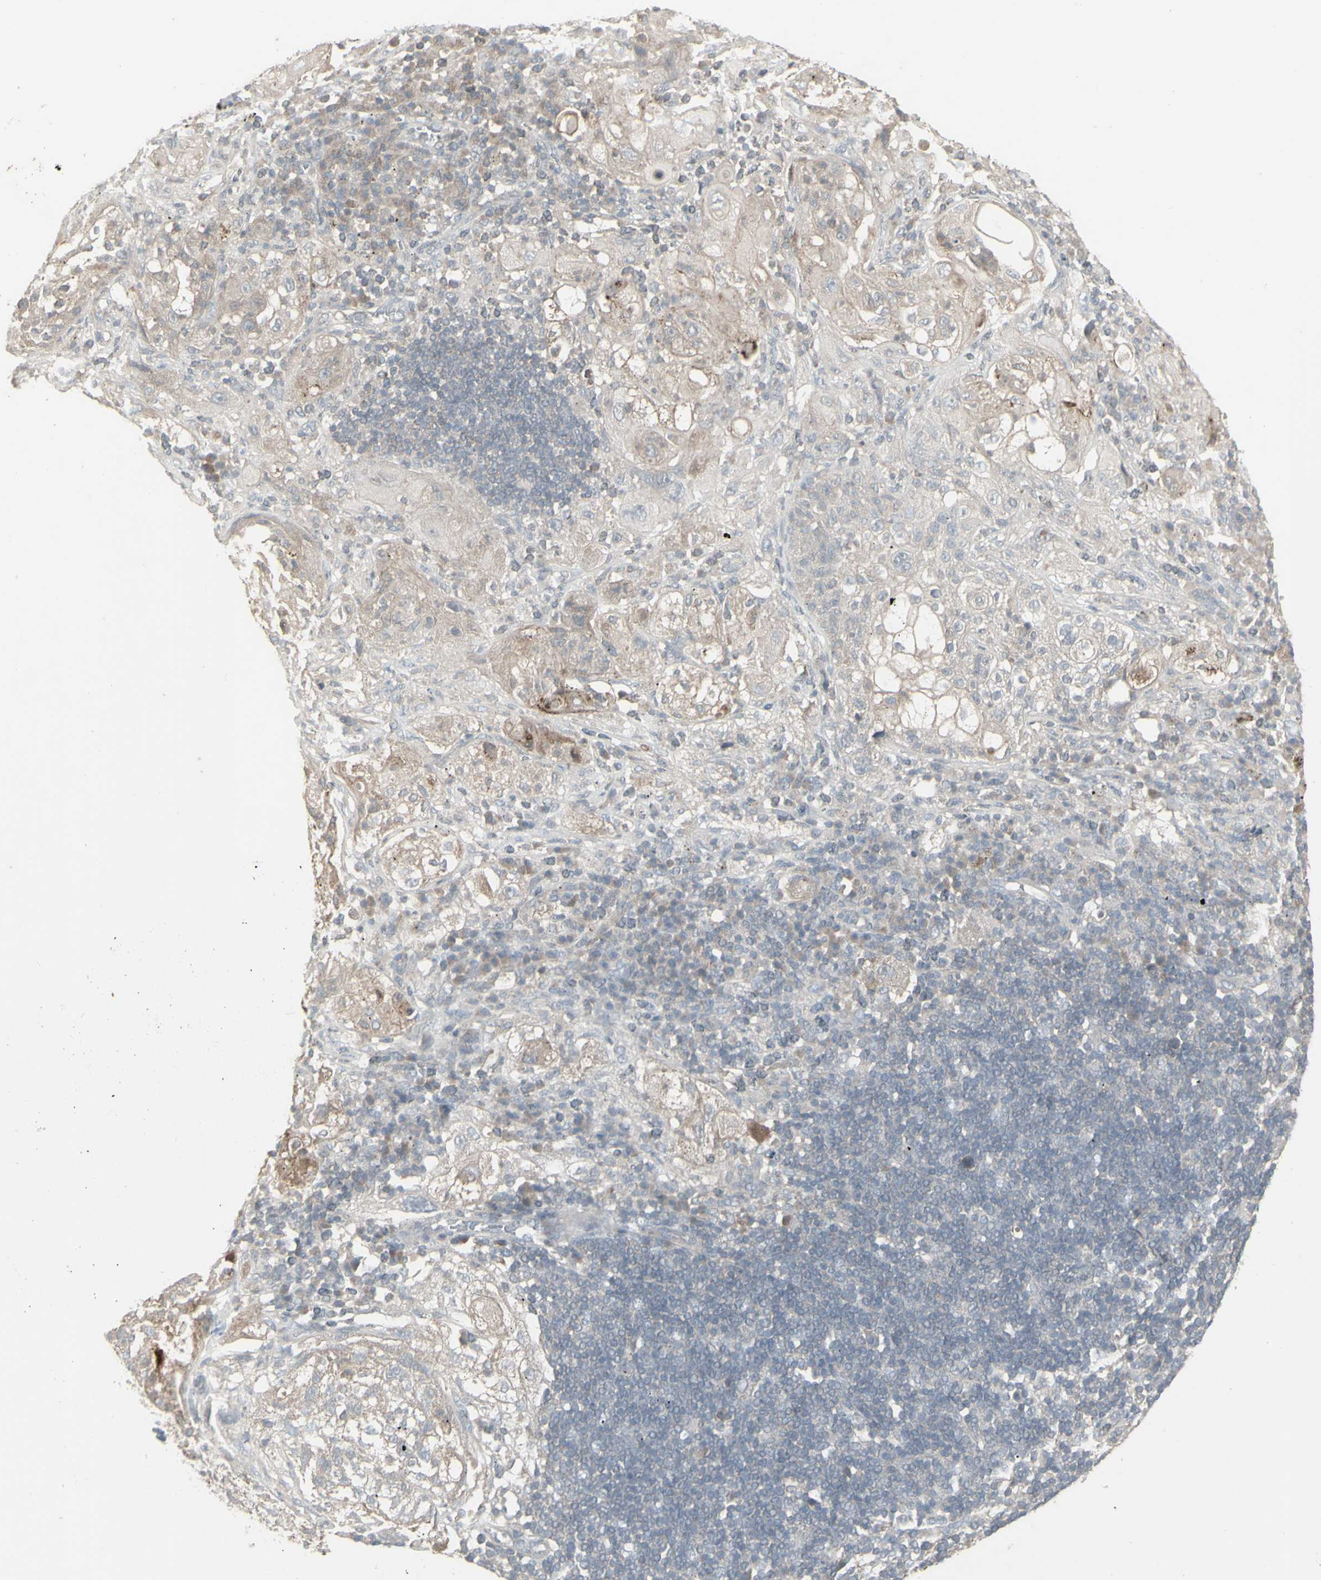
{"staining": {"intensity": "negative", "quantity": "none", "location": "none"}, "tissue": "lung cancer", "cell_type": "Tumor cells", "image_type": "cancer", "snomed": [{"axis": "morphology", "description": "Inflammation, NOS"}, {"axis": "morphology", "description": "Squamous cell carcinoma, NOS"}, {"axis": "topography", "description": "Lymph node"}, {"axis": "topography", "description": "Soft tissue"}, {"axis": "topography", "description": "Lung"}], "caption": "This is an IHC histopathology image of human squamous cell carcinoma (lung). There is no staining in tumor cells.", "gene": "CSK", "patient": {"sex": "male", "age": 66}}